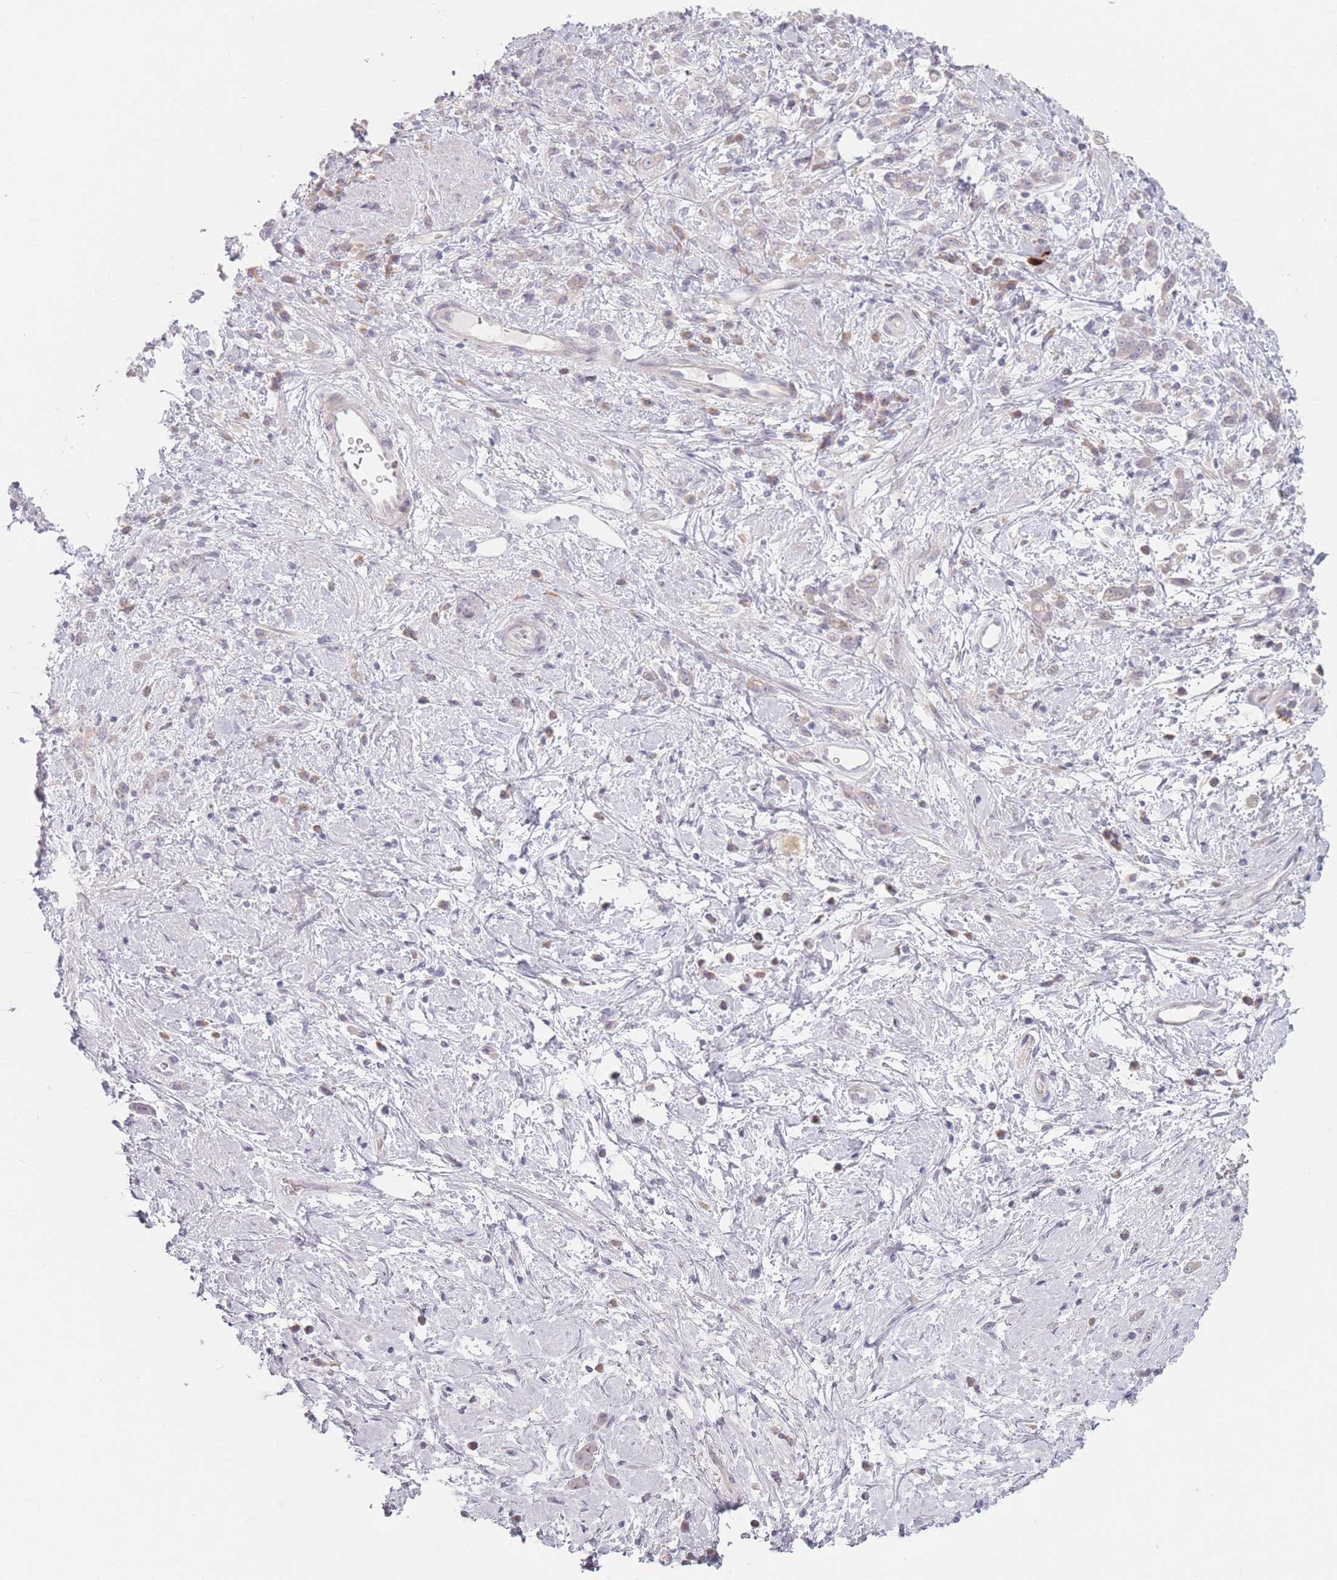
{"staining": {"intensity": "negative", "quantity": "none", "location": "none"}, "tissue": "stomach cancer", "cell_type": "Tumor cells", "image_type": "cancer", "snomed": [{"axis": "morphology", "description": "Adenocarcinoma, NOS"}, {"axis": "topography", "description": "Stomach"}], "caption": "Immunohistochemistry (IHC) of human adenocarcinoma (stomach) exhibits no staining in tumor cells.", "gene": "RASL10B", "patient": {"sex": "female", "age": 60}}